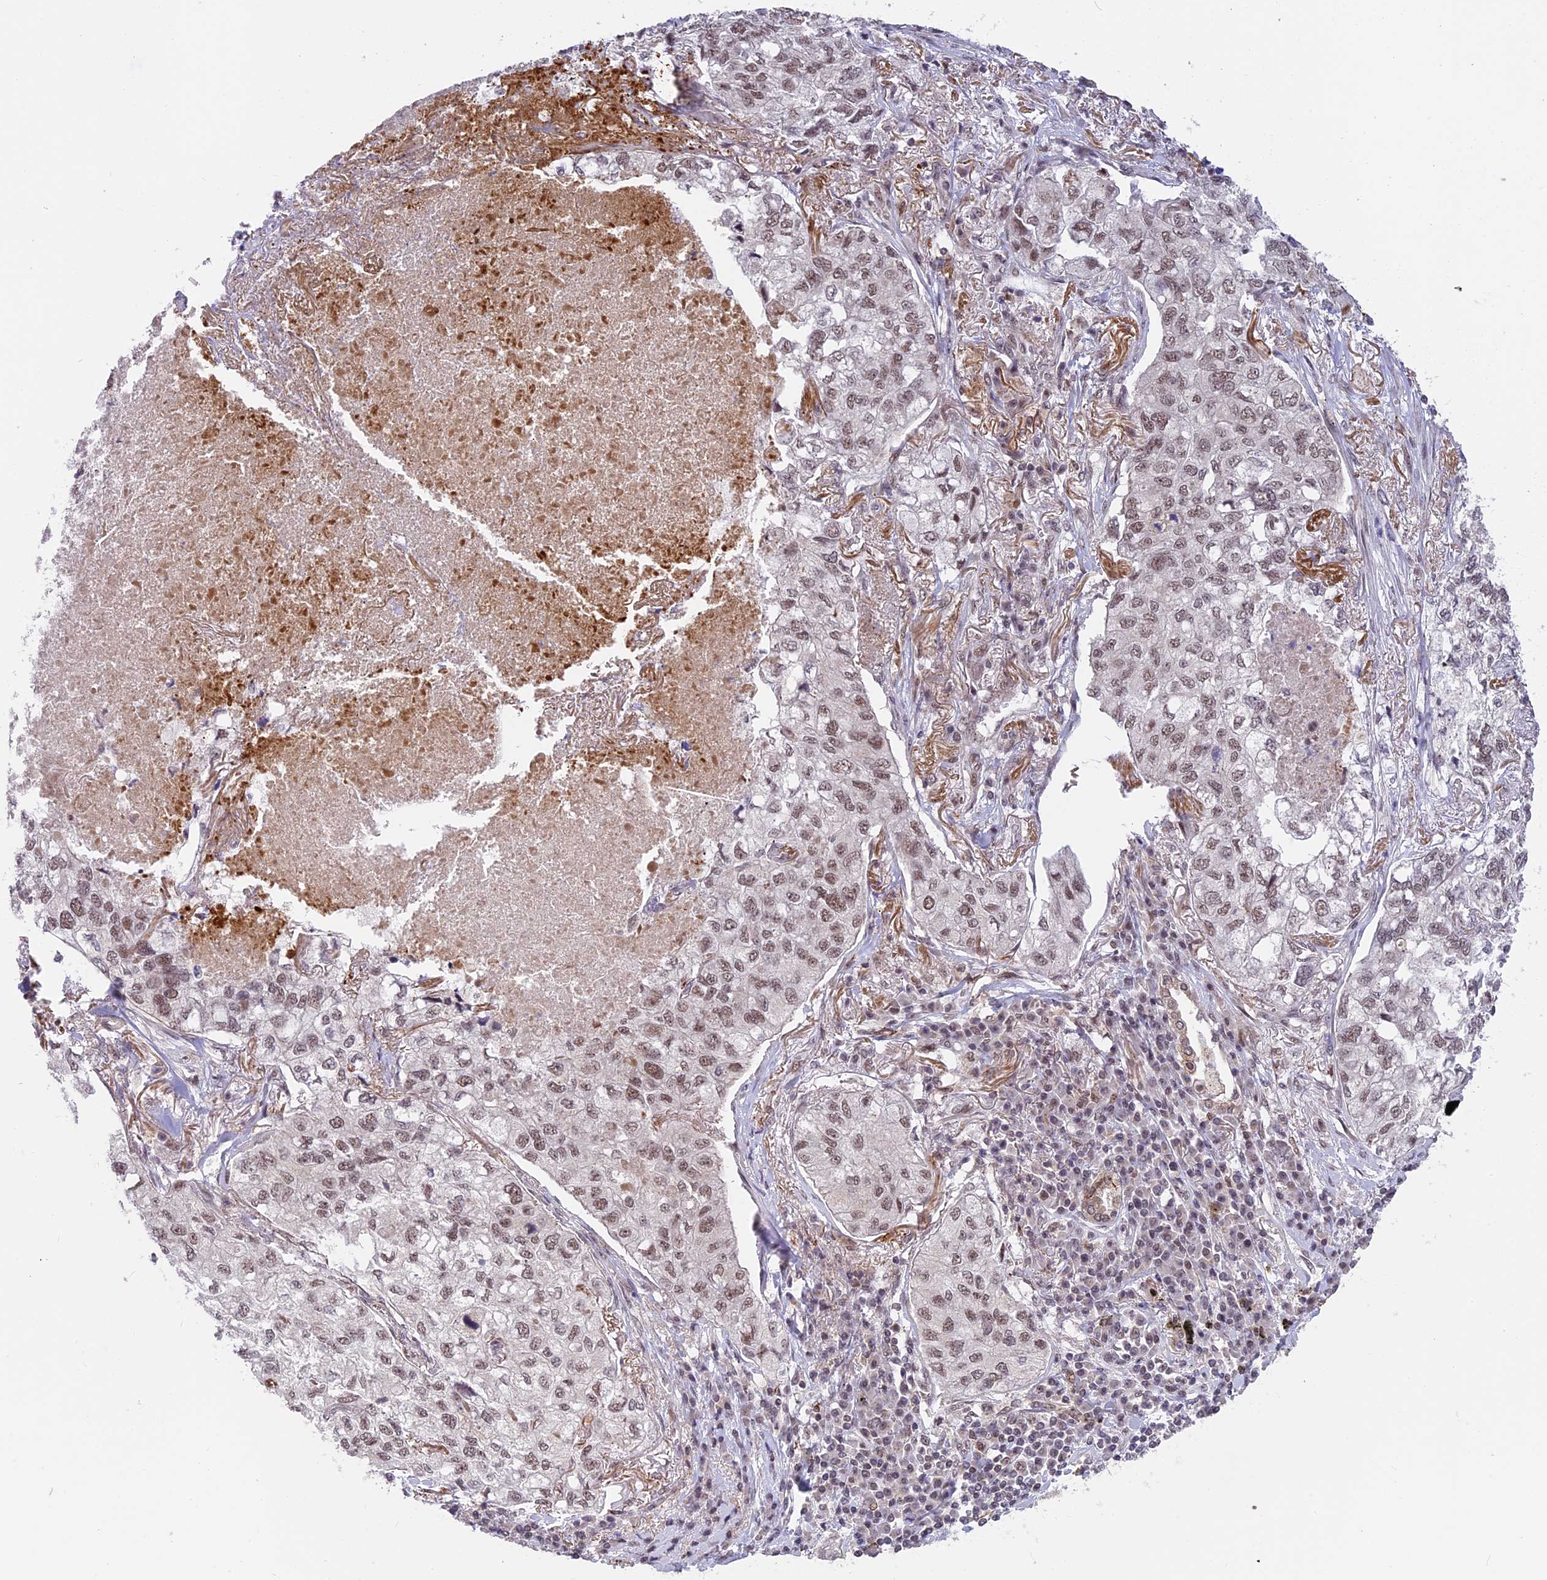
{"staining": {"intensity": "moderate", "quantity": ">75%", "location": "nuclear"}, "tissue": "lung cancer", "cell_type": "Tumor cells", "image_type": "cancer", "snomed": [{"axis": "morphology", "description": "Adenocarcinoma, NOS"}, {"axis": "topography", "description": "Lung"}], "caption": "Brown immunohistochemical staining in human lung cancer (adenocarcinoma) demonstrates moderate nuclear positivity in about >75% of tumor cells. Immunohistochemistry stains the protein in brown and the nuclei are stained blue.", "gene": "POLR2C", "patient": {"sex": "male", "age": 65}}